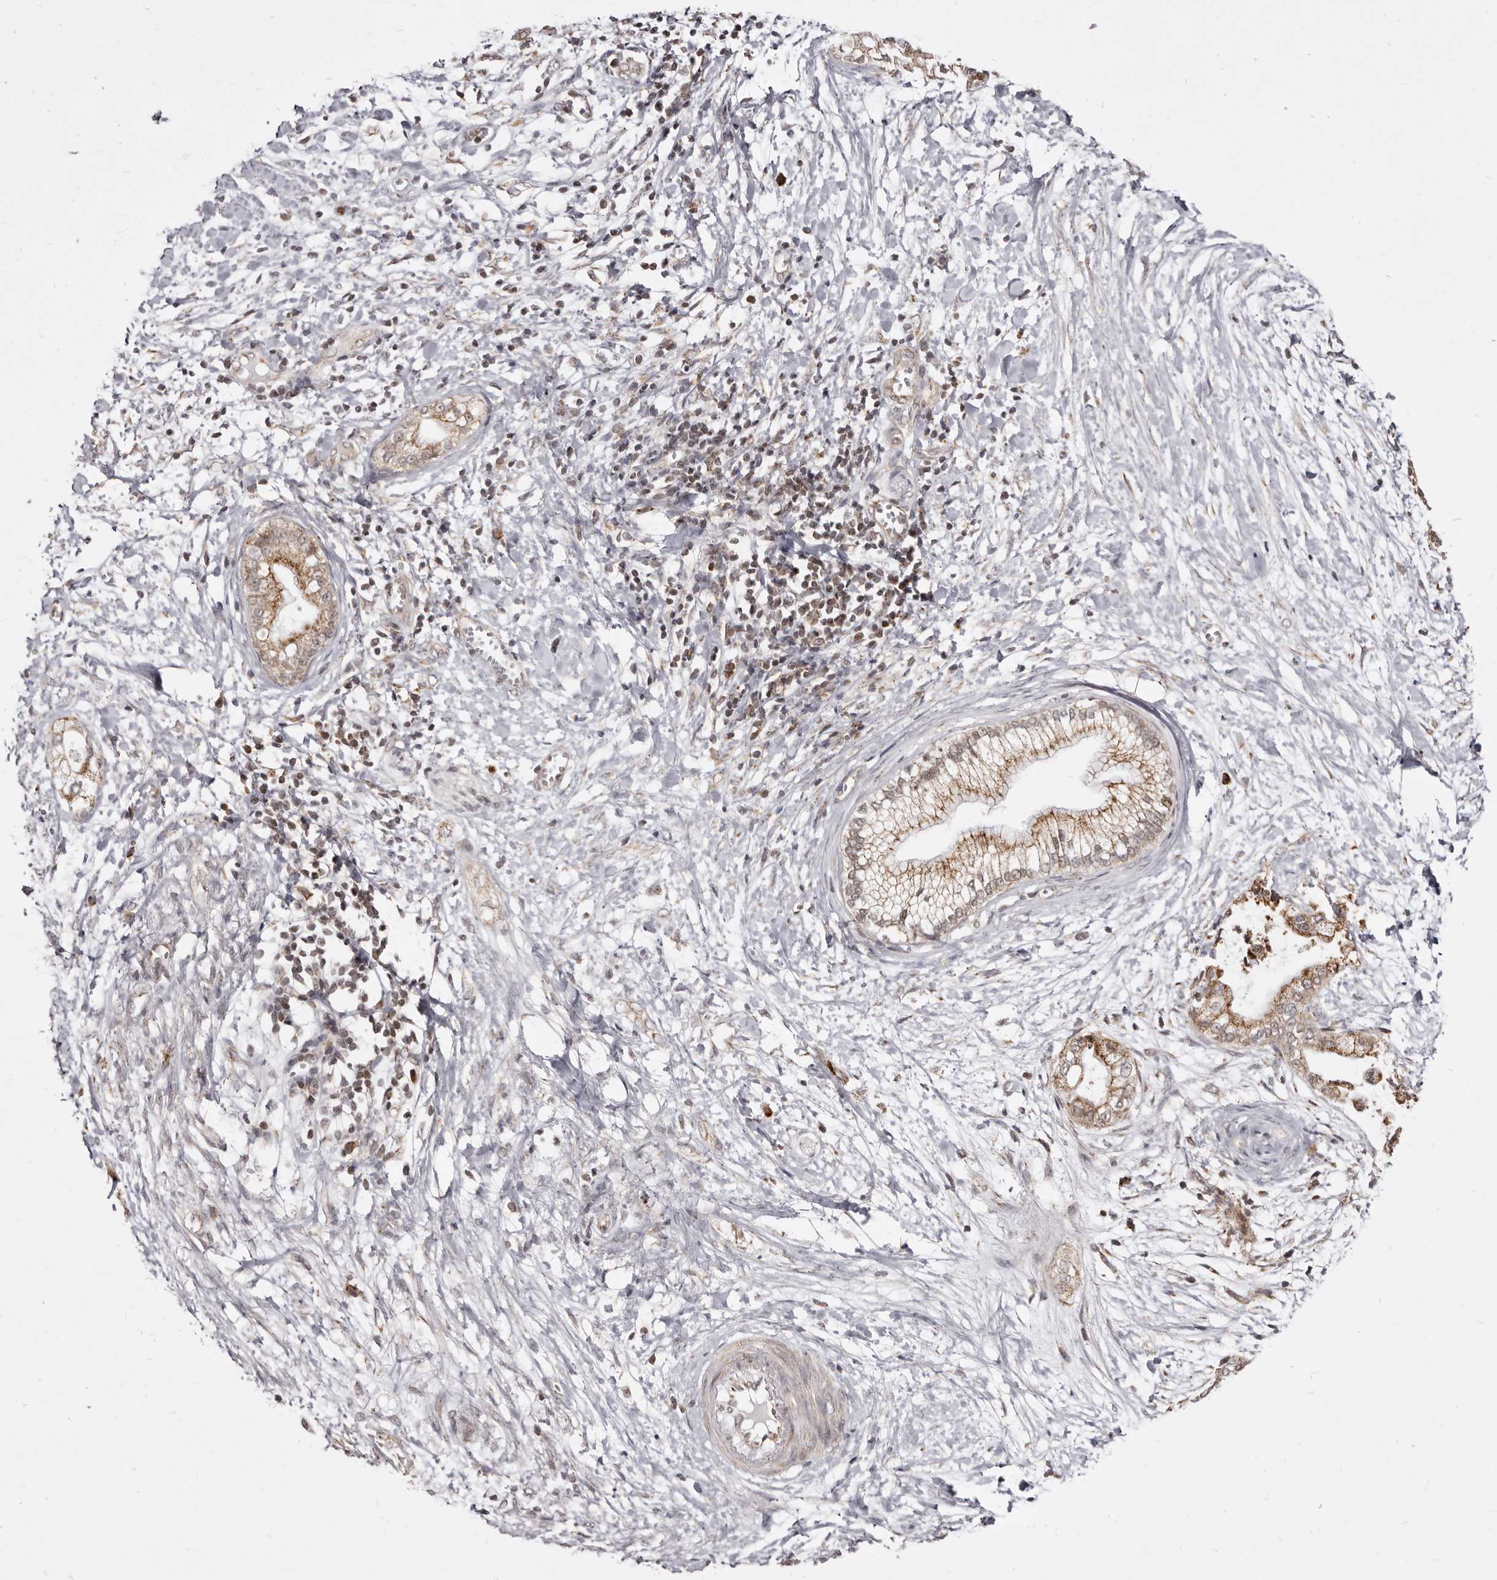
{"staining": {"intensity": "moderate", "quantity": "<25%", "location": "cytoplasmic/membranous"}, "tissue": "pancreatic cancer", "cell_type": "Tumor cells", "image_type": "cancer", "snomed": [{"axis": "morphology", "description": "Adenocarcinoma, NOS"}, {"axis": "topography", "description": "Pancreas"}], "caption": "Immunohistochemical staining of pancreatic cancer (adenocarcinoma) reveals low levels of moderate cytoplasmic/membranous staining in about <25% of tumor cells. (Brightfield microscopy of DAB IHC at high magnification).", "gene": "THUMPD1", "patient": {"sex": "male", "age": 68}}